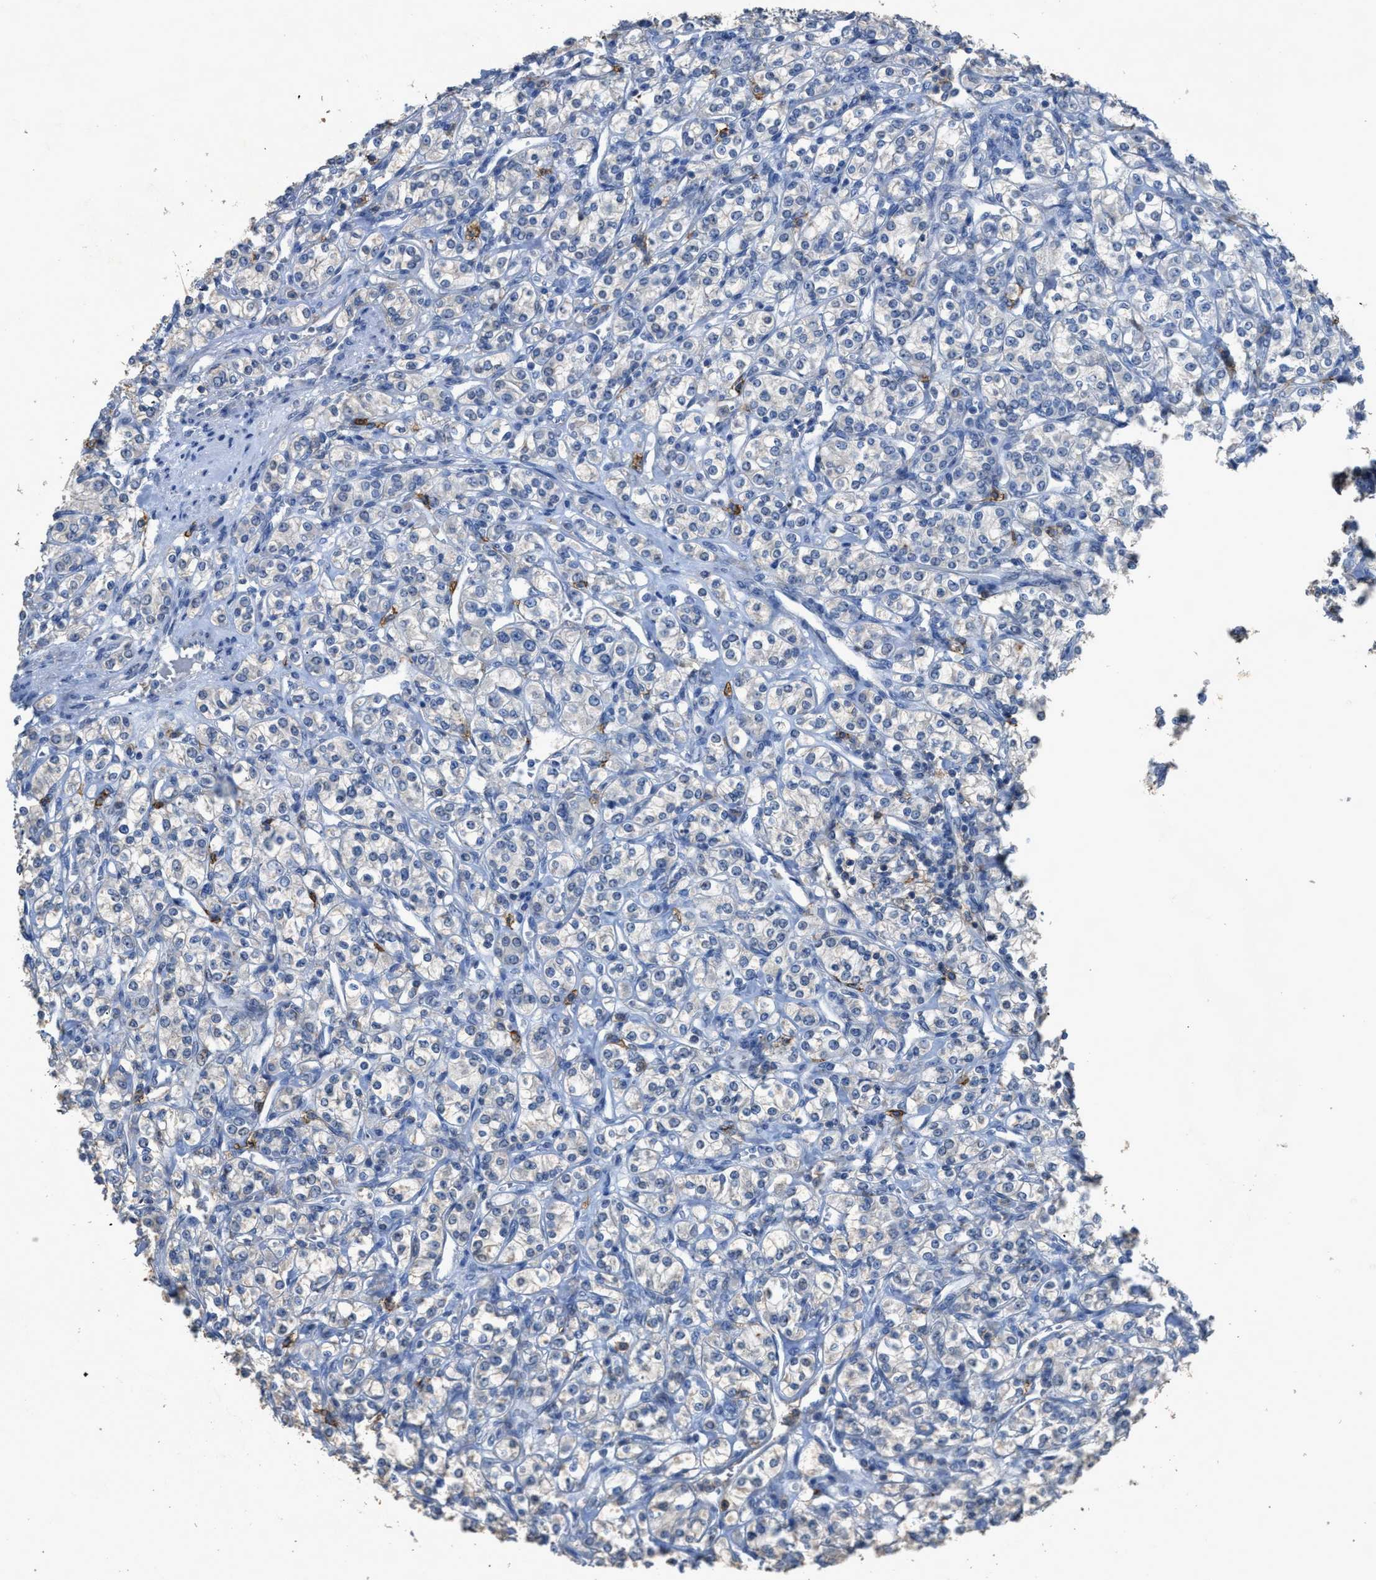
{"staining": {"intensity": "negative", "quantity": "none", "location": "none"}, "tissue": "renal cancer", "cell_type": "Tumor cells", "image_type": "cancer", "snomed": [{"axis": "morphology", "description": "Adenocarcinoma, NOS"}, {"axis": "topography", "description": "Kidney"}], "caption": "Immunohistochemical staining of human renal cancer exhibits no significant staining in tumor cells.", "gene": "OR51E1", "patient": {"sex": "male", "age": 77}}